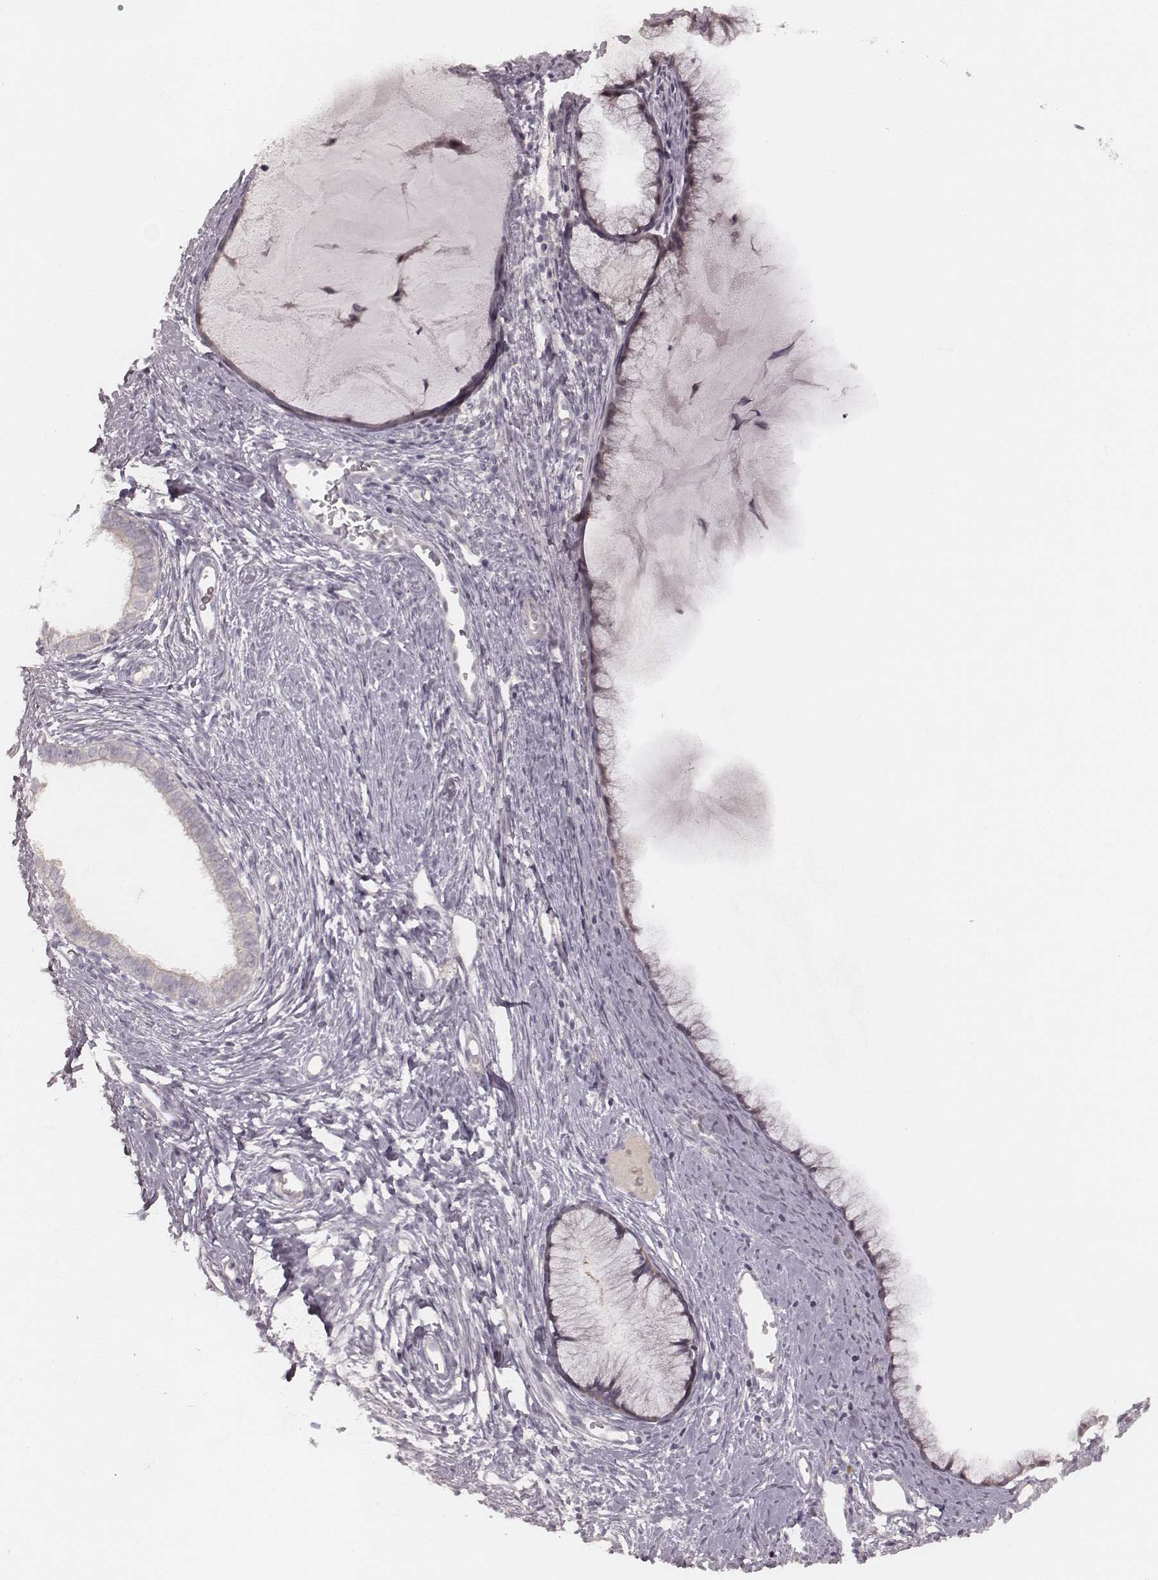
{"staining": {"intensity": "negative", "quantity": "none", "location": "none"}, "tissue": "cervix", "cell_type": "Glandular cells", "image_type": "normal", "snomed": [{"axis": "morphology", "description": "Normal tissue, NOS"}, {"axis": "topography", "description": "Cervix"}], "caption": "Immunohistochemistry (IHC) histopathology image of benign cervix: cervix stained with DAB demonstrates no significant protein staining in glandular cells. Nuclei are stained in blue.", "gene": "FAM13B", "patient": {"sex": "female", "age": 40}}